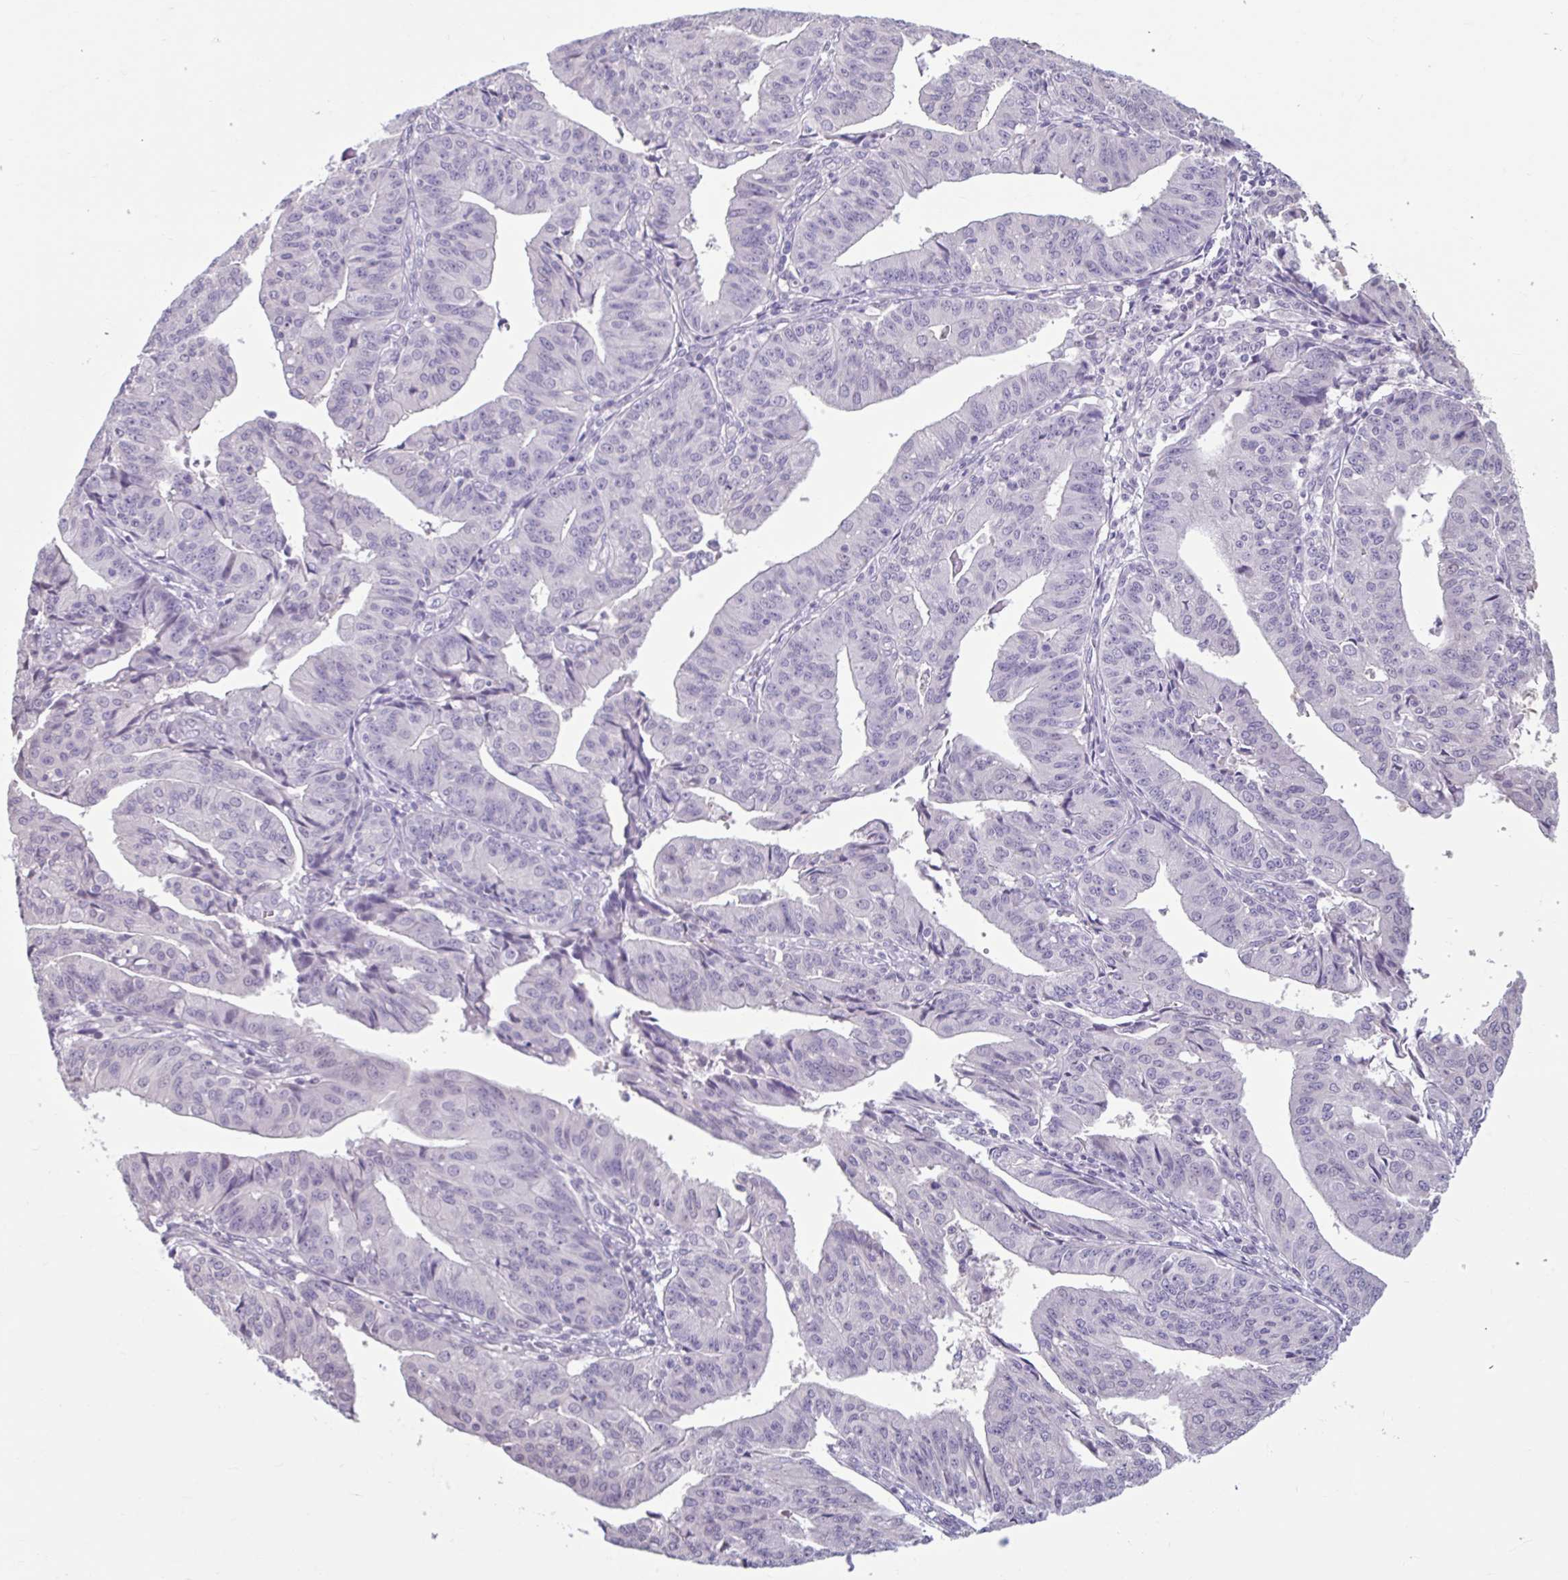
{"staining": {"intensity": "negative", "quantity": "none", "location": "none"}, "tissue": "endometrial cancer", "cell_type": "Tumor cells", "image_type": "cancer", "snomed": [{"axis": "morphology", "description": "Adenocarcinoma, NOS"}, {"axis": "topography", "description": "Endometrium"}], "caption": "This is an immunohistochemistry micrograph of human endometrial cancer. There is no staining in tumor cells.", "gene": "CDH19", "patient": {"sex": "female", "age": 56}}